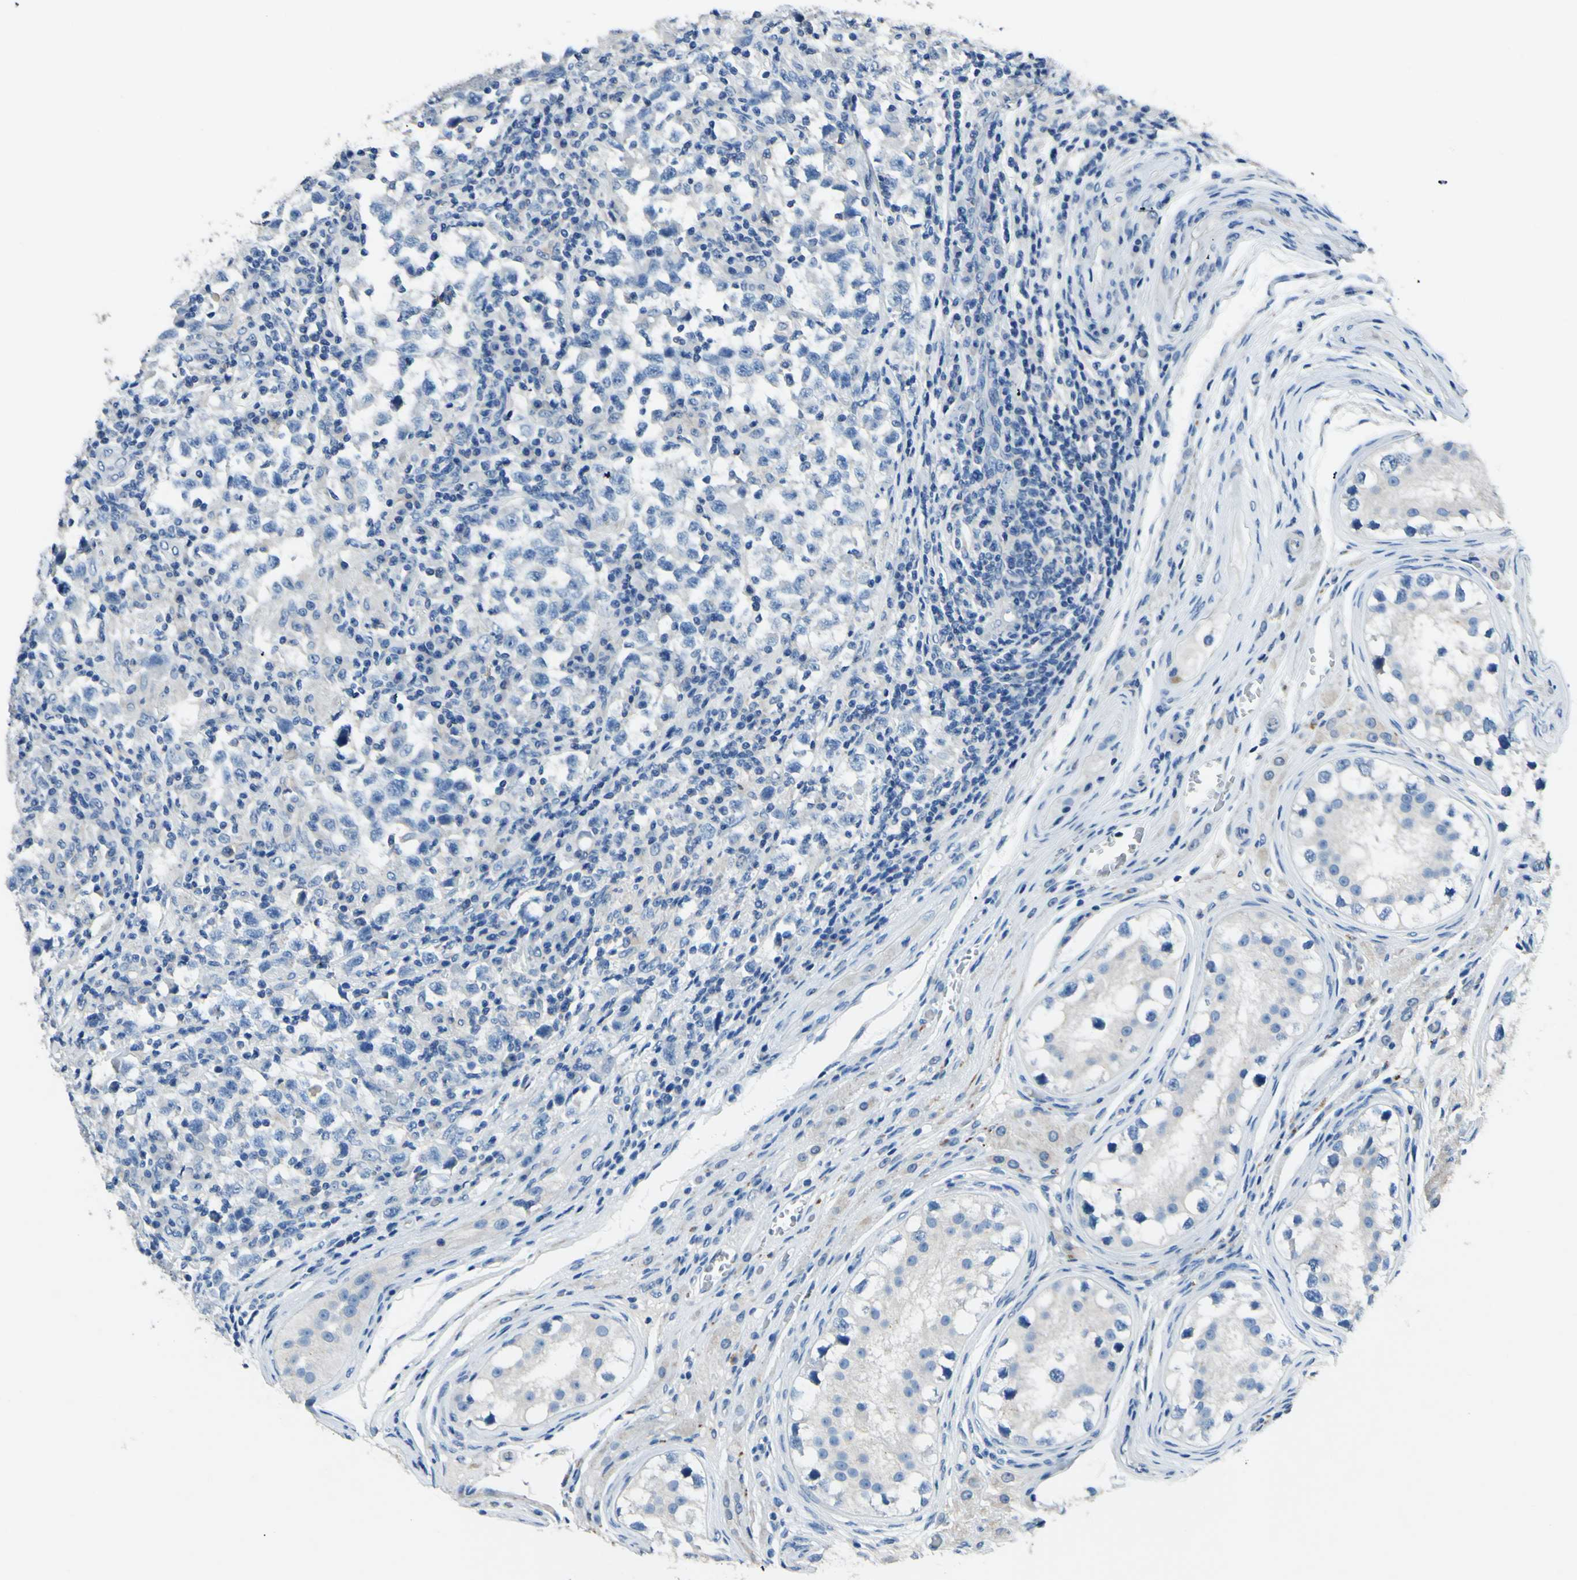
{"staining": {"intensity": "negative", "quantity": "none", "location": "none"}, "tissue": "testis cancer", "cell_type": "Tumor cells", "image_type": "cancer", "snomed": [{"axis": "morphology", "description": "Carcinoma, Embryonal, NOS"}, {"axis": "topography", "description": "Testis"}], "caption": "There is no significant staining in tumor cells of testis cancer (embryonal carcinoma).", "gene": "CDH10", "patient": {"sex": "male", "age": 21}}